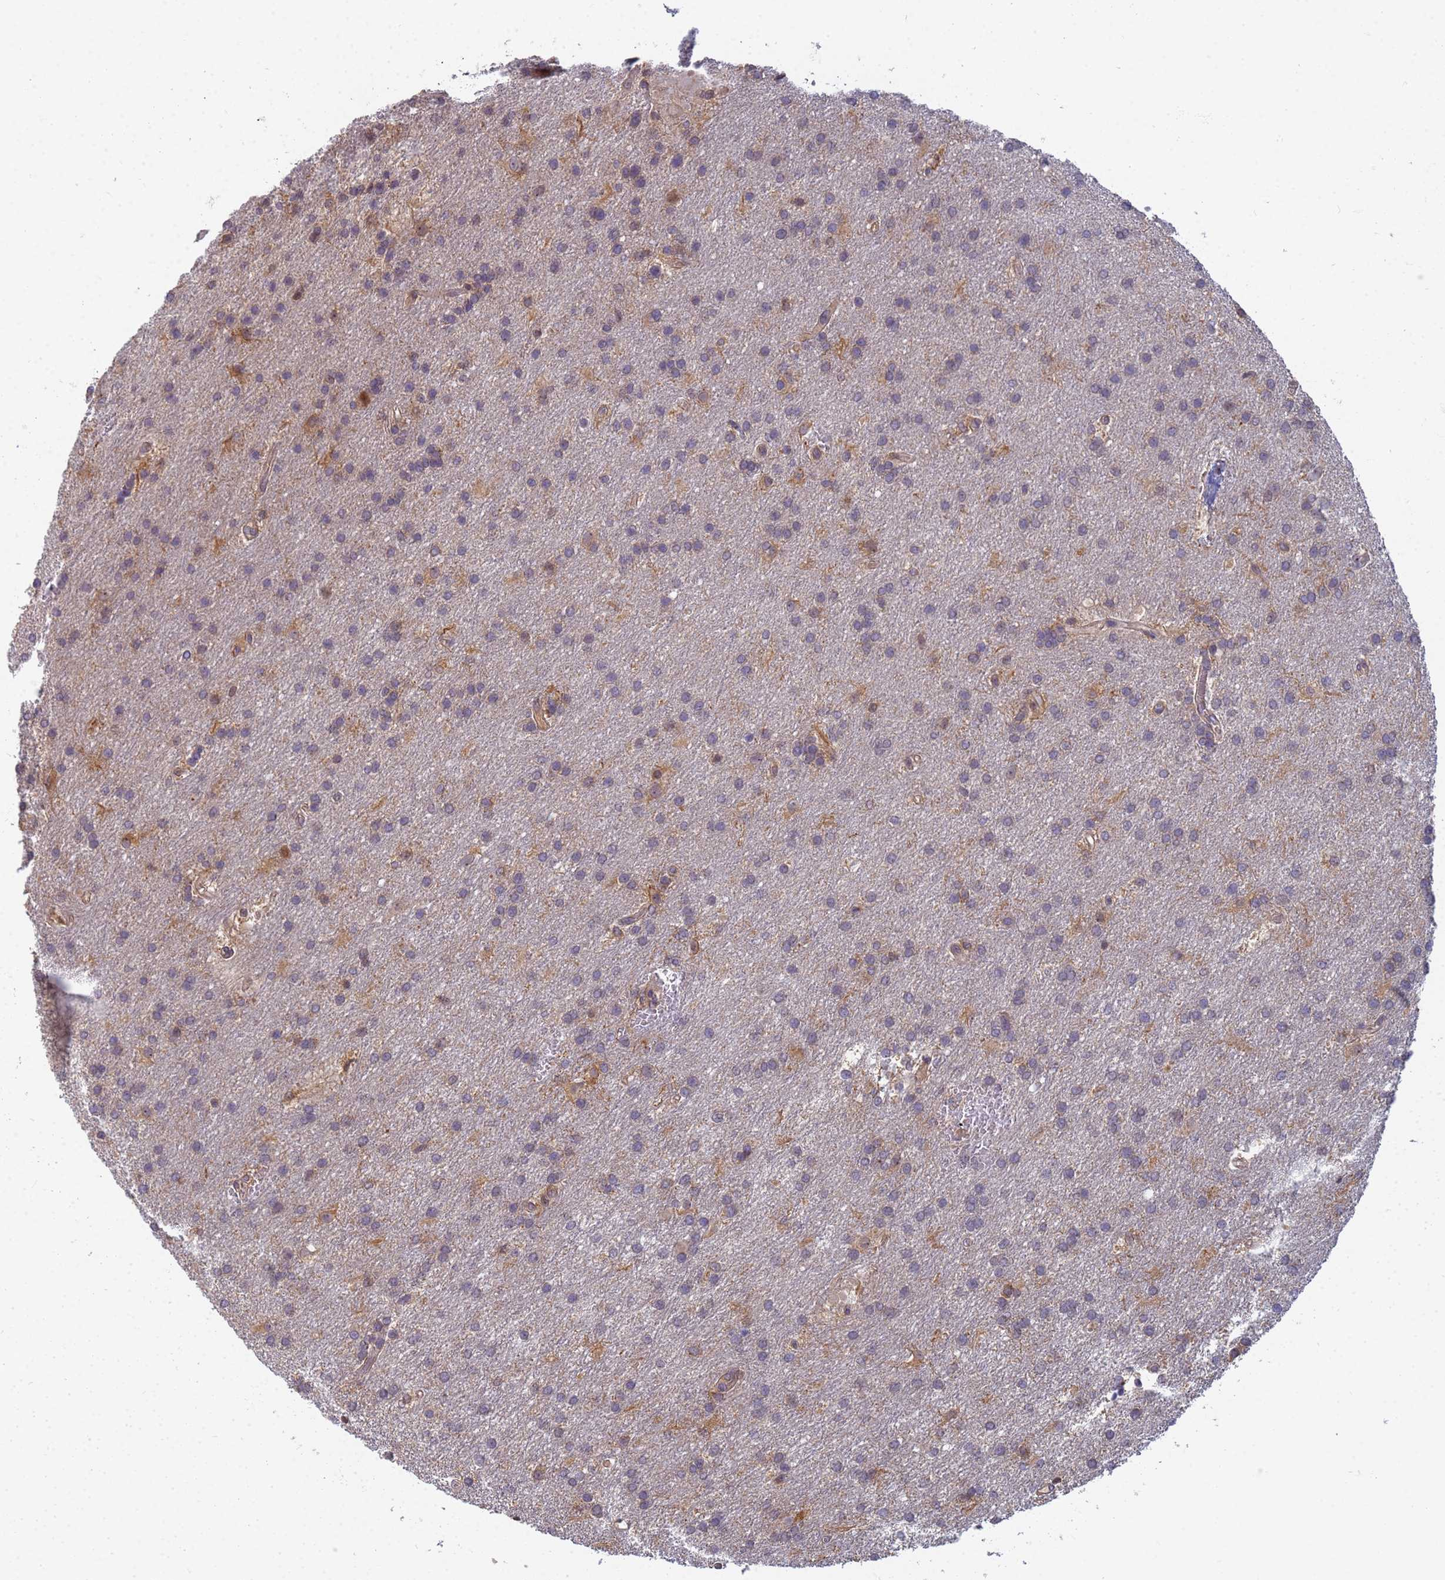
{"staining": {"intensity": "moderate", "quantity": "<25%", "location": "cytoplasmic/membranous,nuclear"}, "tissue": "glioma", "cell_type": "Tumor cells", "image_type": "cancer", "snomed": [{"axis": "morphology", "description": "Glioma, malignant, Low grade"}, {"axis": "topography", "description": "Brain"}], "caption": "A brown stain labels moderate cytoplasmic/membranous and nuclear expression of a protein in malignant glioma (low-grade) tumor cells.", "gene": "SHARPIN", "patient": {"sex": "male", "age": 66}}